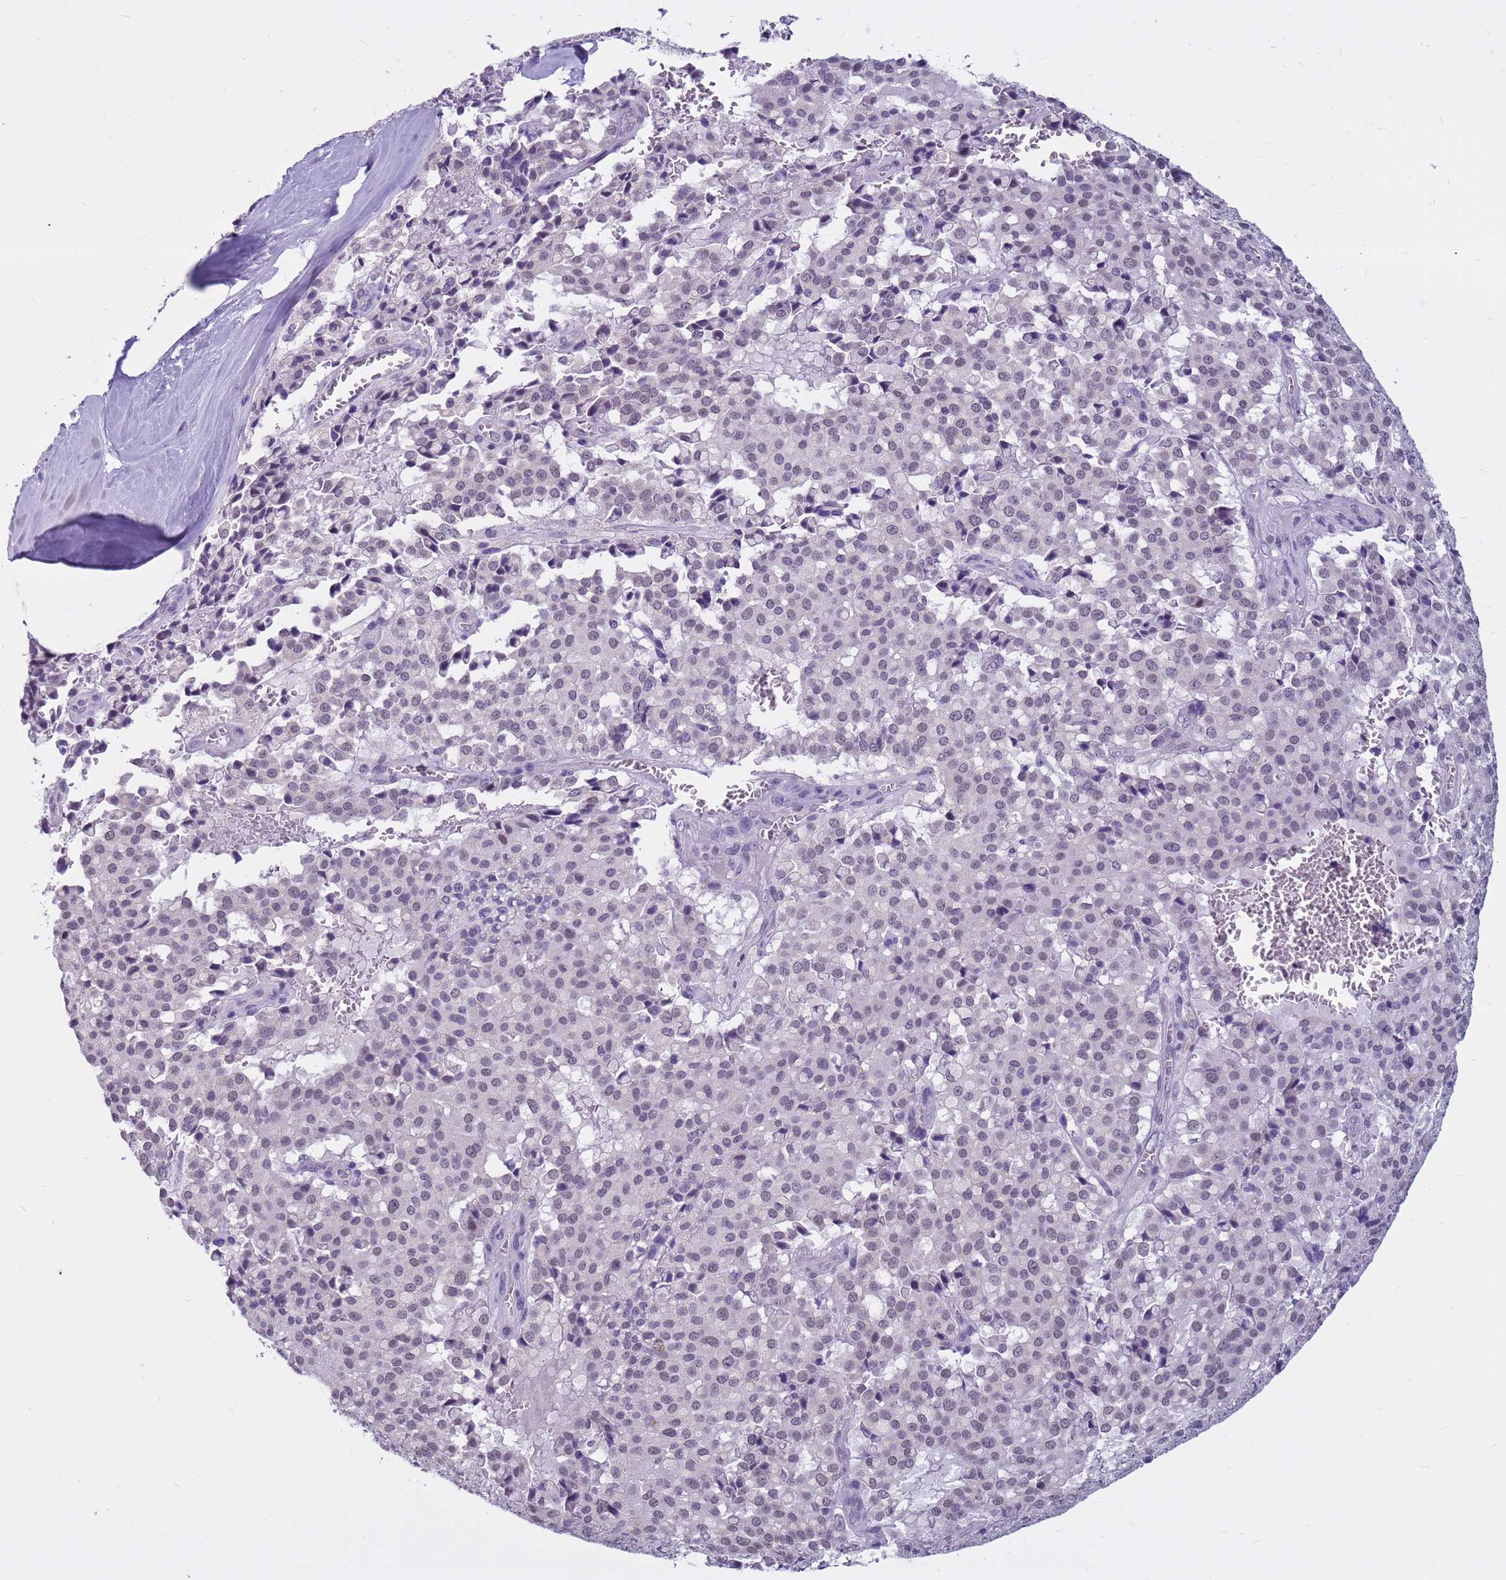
{"staining": {"intensity": "negative", "quantity": "none", "location": "none"}, "tissue": "pancreatic cancer", "cell_type": "Tumor cells", "image_type": "cancer", "snomed": [{"axis": "morphology", "description": "Adenocarcinoma, NOS"}, {"axis": "topography", "description": "Pancreas"}], "caption": "Photomicrograph shows no protein staining in tumor cells of pancreatic adenocarcinoma tissue.", "gene": "CDK2AP2", "patient": {"sex": "male", "age": 65}}